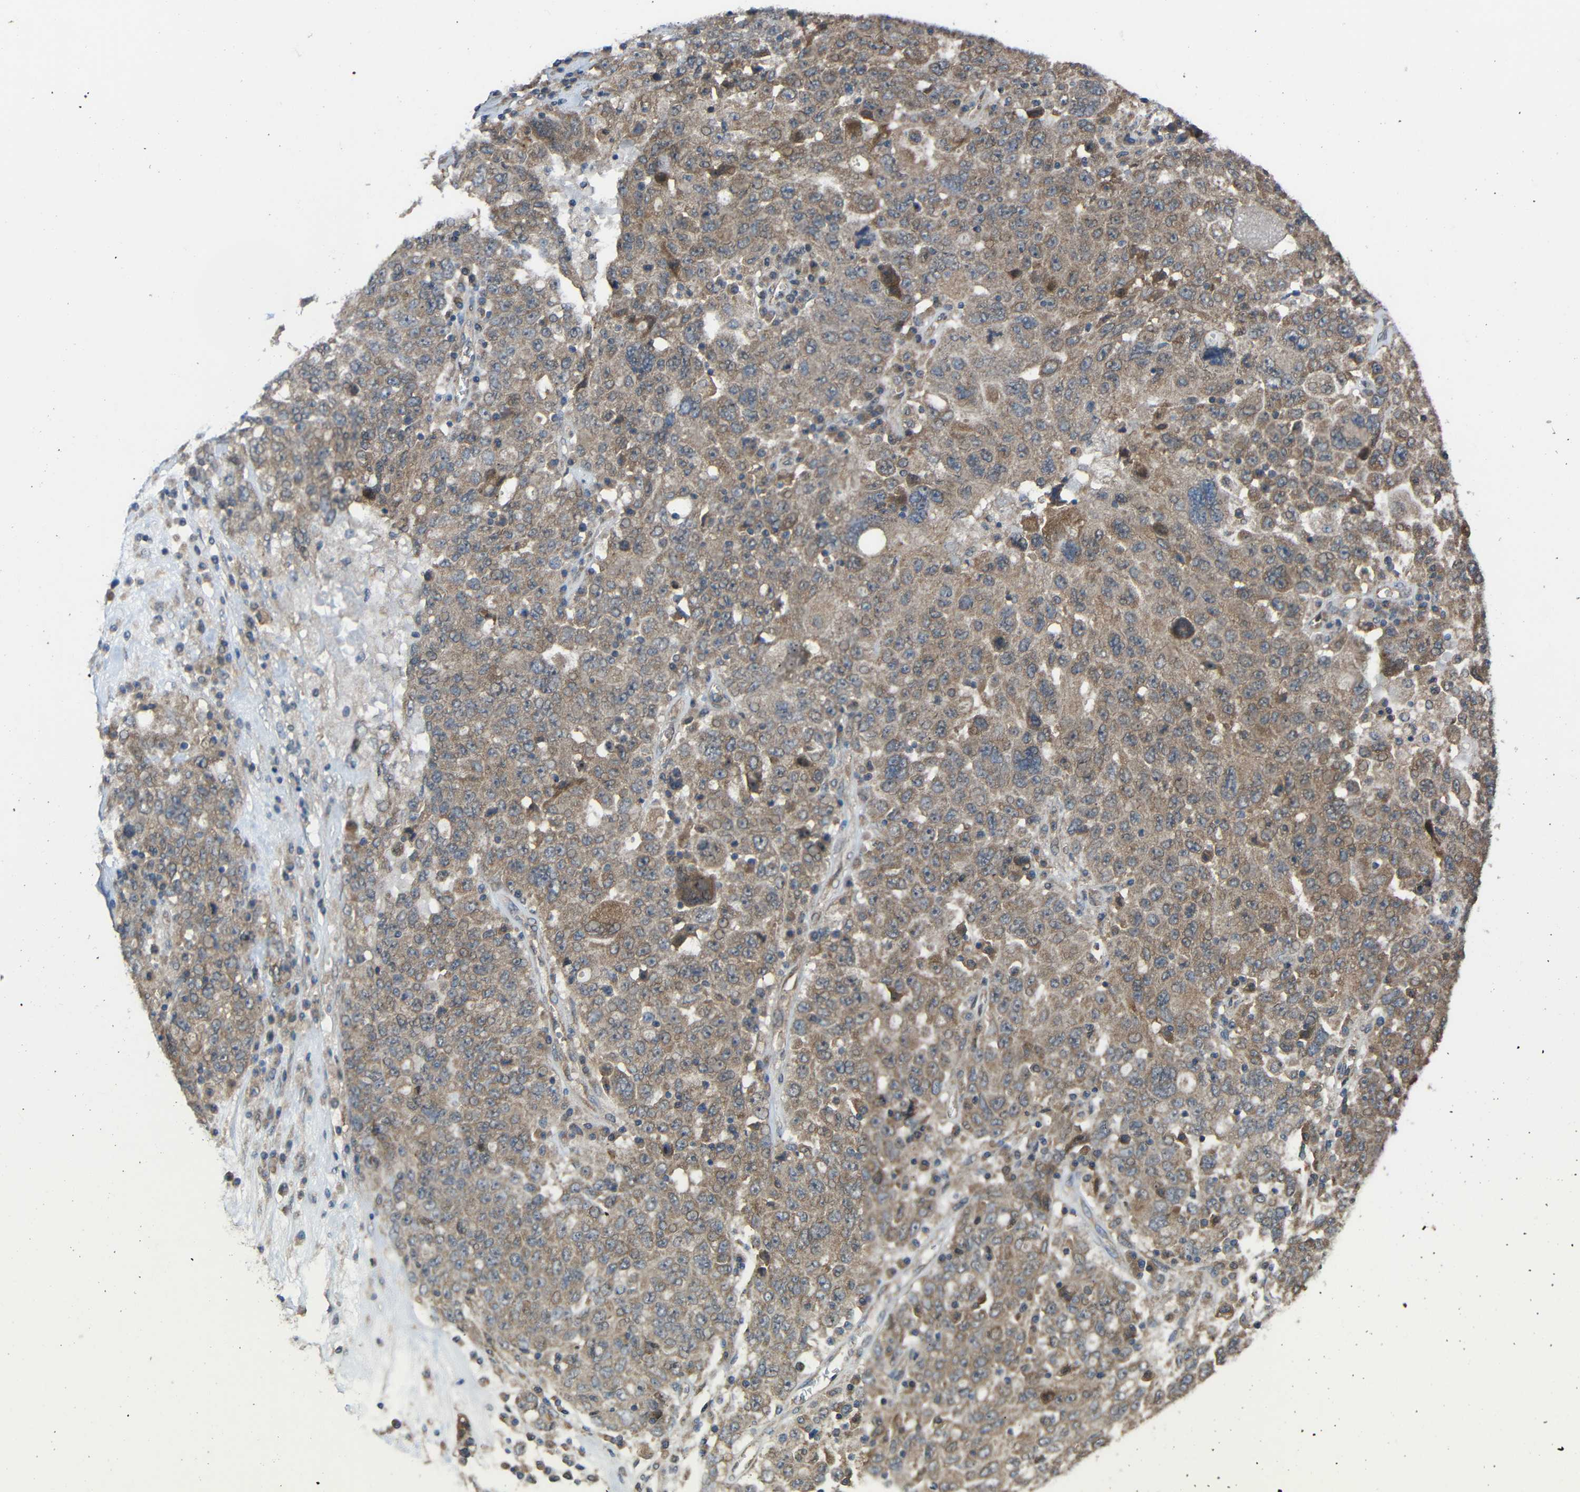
{"staining": {"intensity": "weak", "quantity": ">75%", "location": "cytoplasmic/membranous"}, "tissue": "ovarian cancer", "cell_type": "Tumor cells", "image_type": "cancer", "snomed": [{"axis": "morphology", "description": "Carcinoma, endometroid"}, {"axis": "topography", "description": "Ovary"}], "caption": "The histopathology image displays staining of ovarian endometroid carcinoma, revealing weak cytoplasmic/membranous protein staining (brown color) within tumor cells. The staining was performed using DAB (3,3'-diaminobenzidine) to visualize the protein expression in brown, while the nuclei were stained in blue with hematoxylin (Magnification: 20x).", "gene": "CHST9", "patient": {"sex": "female", "age": 62}}